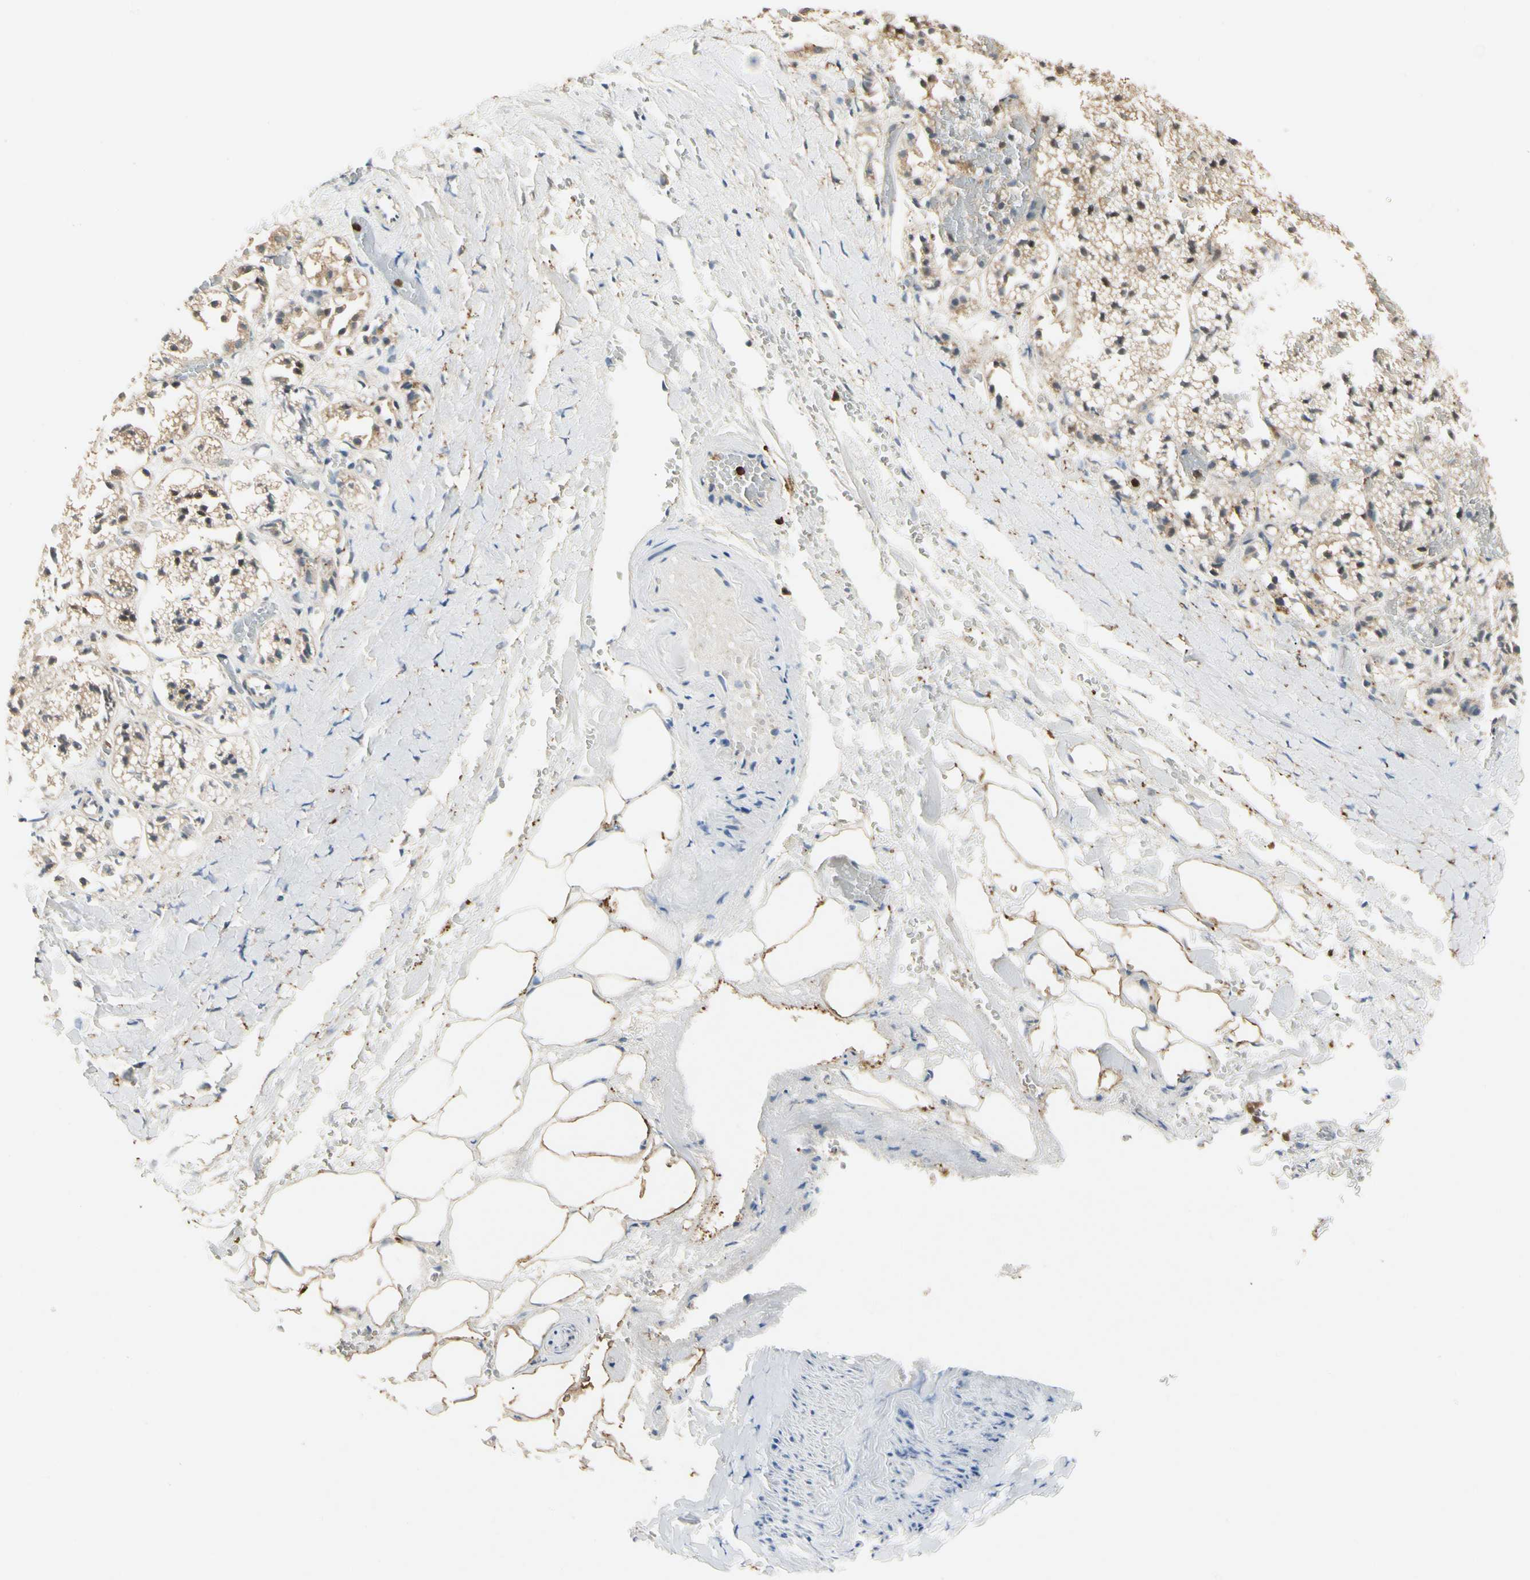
{"staining": {"intensity": "weak", "quantity": "25%-75%", "location": "cytoplasmic/membranous"}, "tissue": "adrenal gland", "cell_type": "Glandular cells", "image_type": "normal", "snomed": [{"axis": "morphology", "description": "Normal tissue, NOS"}, {"axis": "topography", "description": "Adrenal gland"}], "caption": "The histopathology image demonstrates immunohistochemical staining of unremarkable adrenal gland. There is weak cytoplasmic/membranous positivity is present in approximately 25%-75% of glandular cells. (Stains: DAB (3,3'-diaminobenzidine) in brown, nuclei in blue, Microscopy: brightfield microscopy at high magnification).", "gene": "YWHAB", "patient": {"sex": "male", "age": 53}}